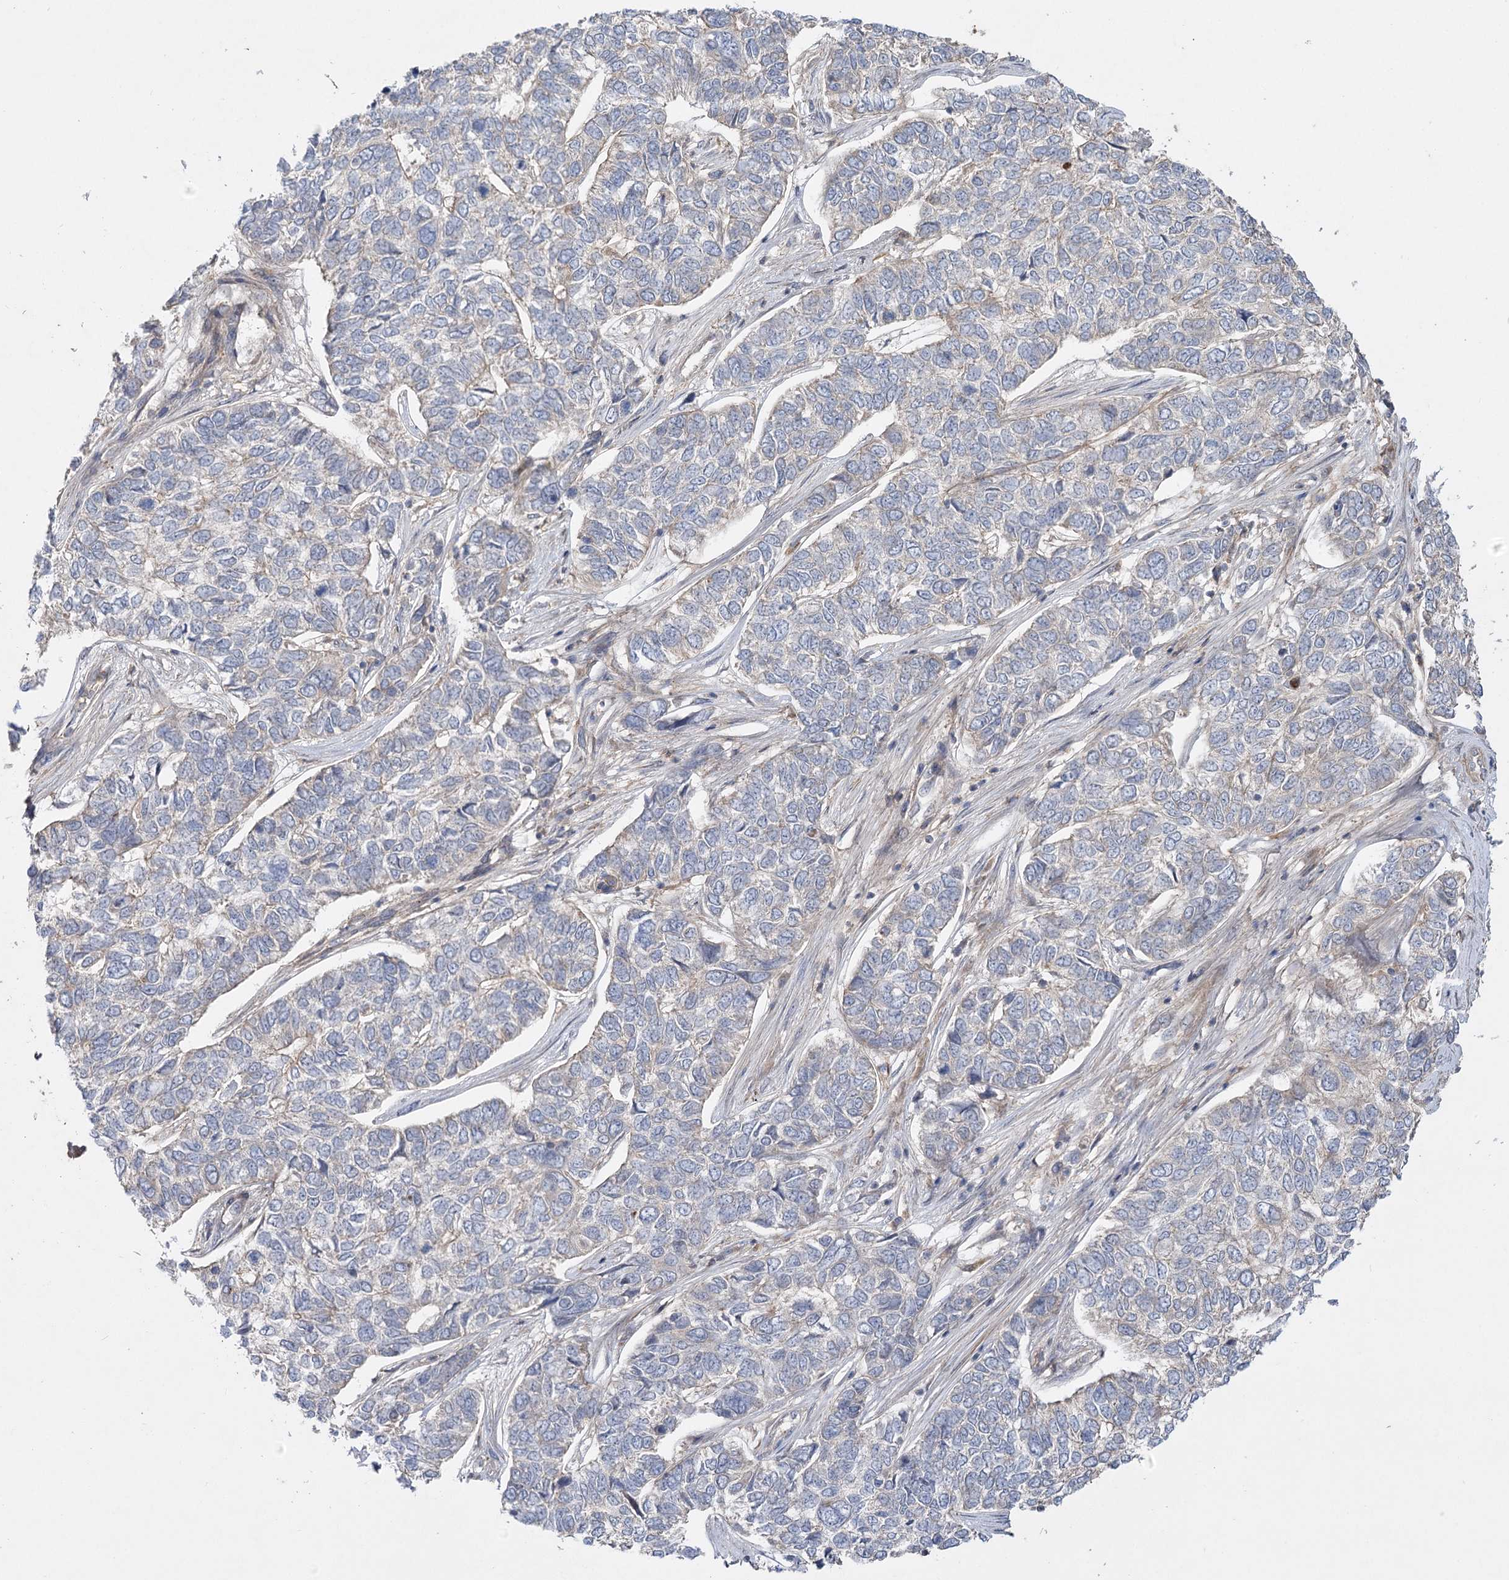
{"staining": {"intensity": "weak", "quantity": "<25%", "location": "cytoplasmic/membranous"}, "tissue": "skin cancer", "cell_type": "Tumor cells", "image_type": "cancer", "snomed": [{"axis": "morphology", "description": "Basal cell carcinoma"}, {"axis": "topography", "description": "Skin"}], "caption": "High magnification brightfield microscopy of skin cancer (basal cell carcinoma) stained with DAB (3,3'-diaminobenzidine) (brown) and counterstained with hematoxylin (blue): tumor cells show no significant positivity. The staining is performed using DAB brown chromogen with nuclei counter-stained in using hematoxylin.", "gene": "KIAA0825", "patient": {"sex": "female", "age": 65}}